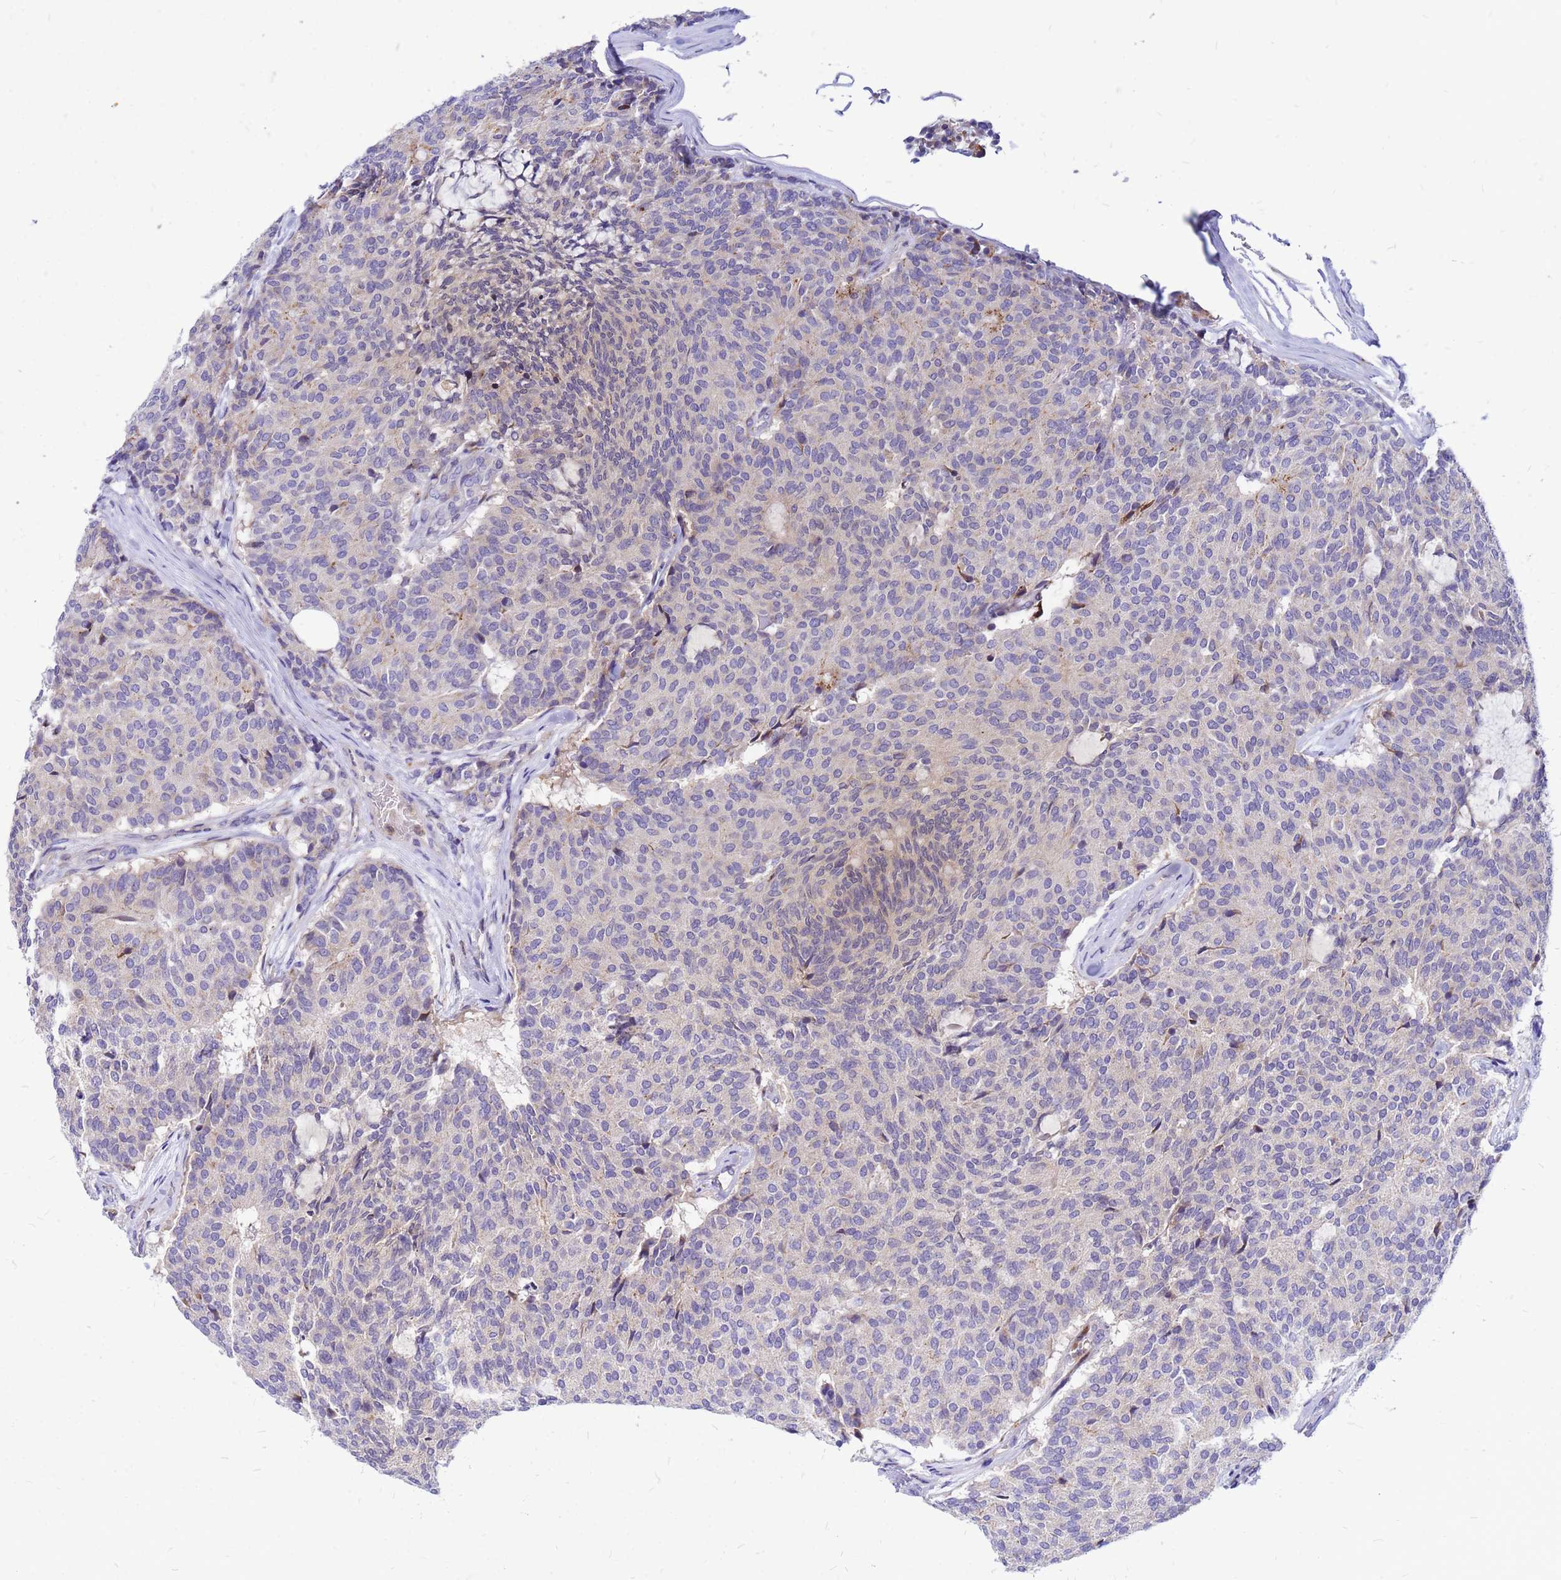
{"staining": {"intensity": "weak", "quantity": "<25%", "location": "cytoplasmic/membranous"}, "tissue": "carcinoid", "cell_type": "Tumor cells", "image_type": "cancer", "snomed": [{"axis": "morphology", "description": "Carcinoid, malignant, NOS"}, {"axis": "topography", "description": "Pancreas"}], "caption": "Carcinoid was stained to show a protein in brown. There is no significant positivity in tumor cells. The staining is performed using DAB (3,3'-diaminobenzidine) brown chromogen with nuclei counter-stained in using hematoxylin.", "gene": "FHIP1A", "patient": {"sex": "female", "age": 54}}